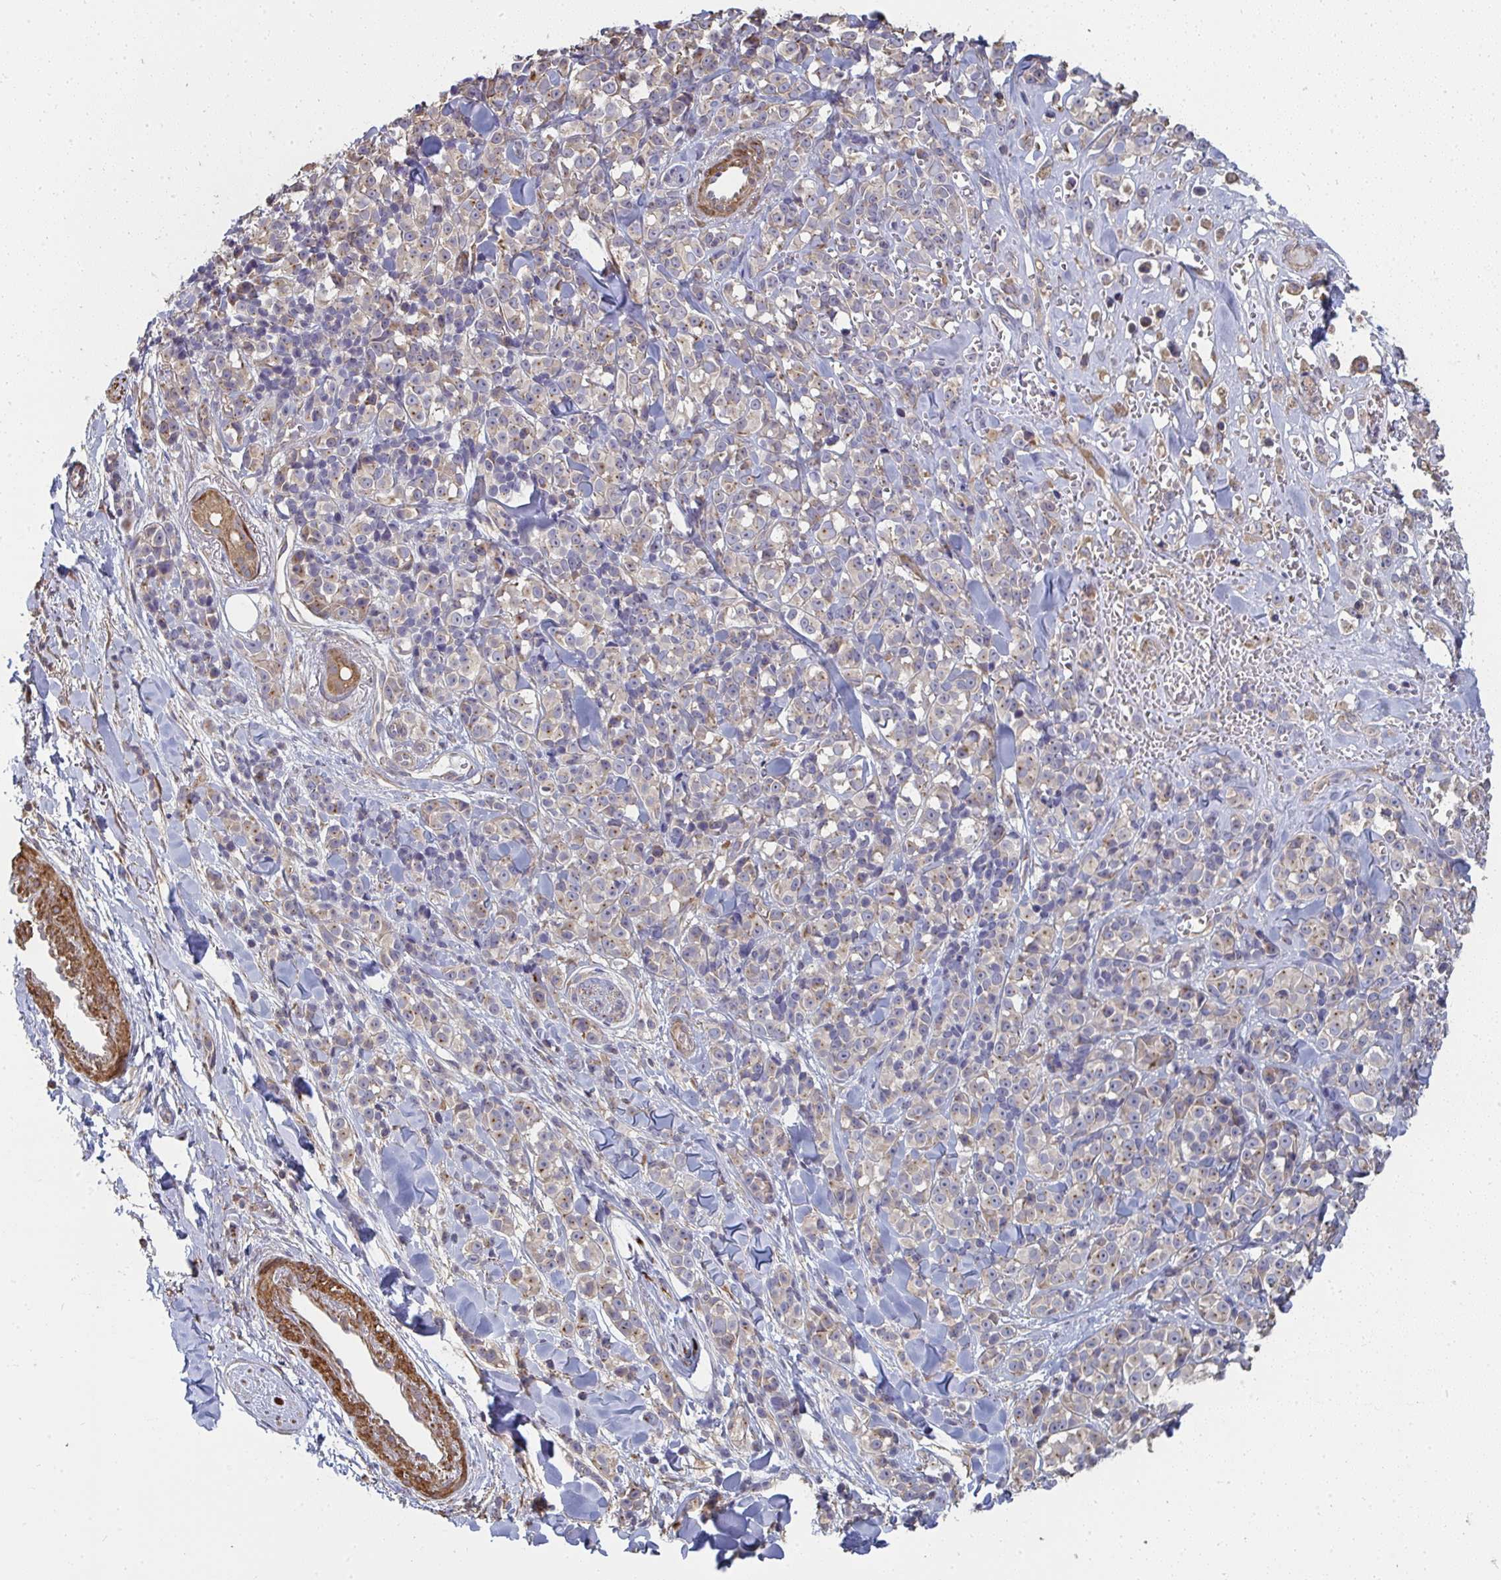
{"staining": {"intensity": "weak", "quantity": "<25%", "location": "cytoplasmic/membranous"}, "tissue": "melanoma", "cell_type": "Tumor cells", "image_type": "cancer", "snomed": [{"axis": "morphology", "description": "Malignant melanoma, NOS"}, {"axis": "topography", "description": "Skin"}], "caption": "High power microscopy photomicrograph of an immunohistochemistry (IHC) image of malignant melanoma, revealing no significant staining in tumor cells.", "gene": "ZFYVE28", "patient": {"sex": "male", "age": 85}}